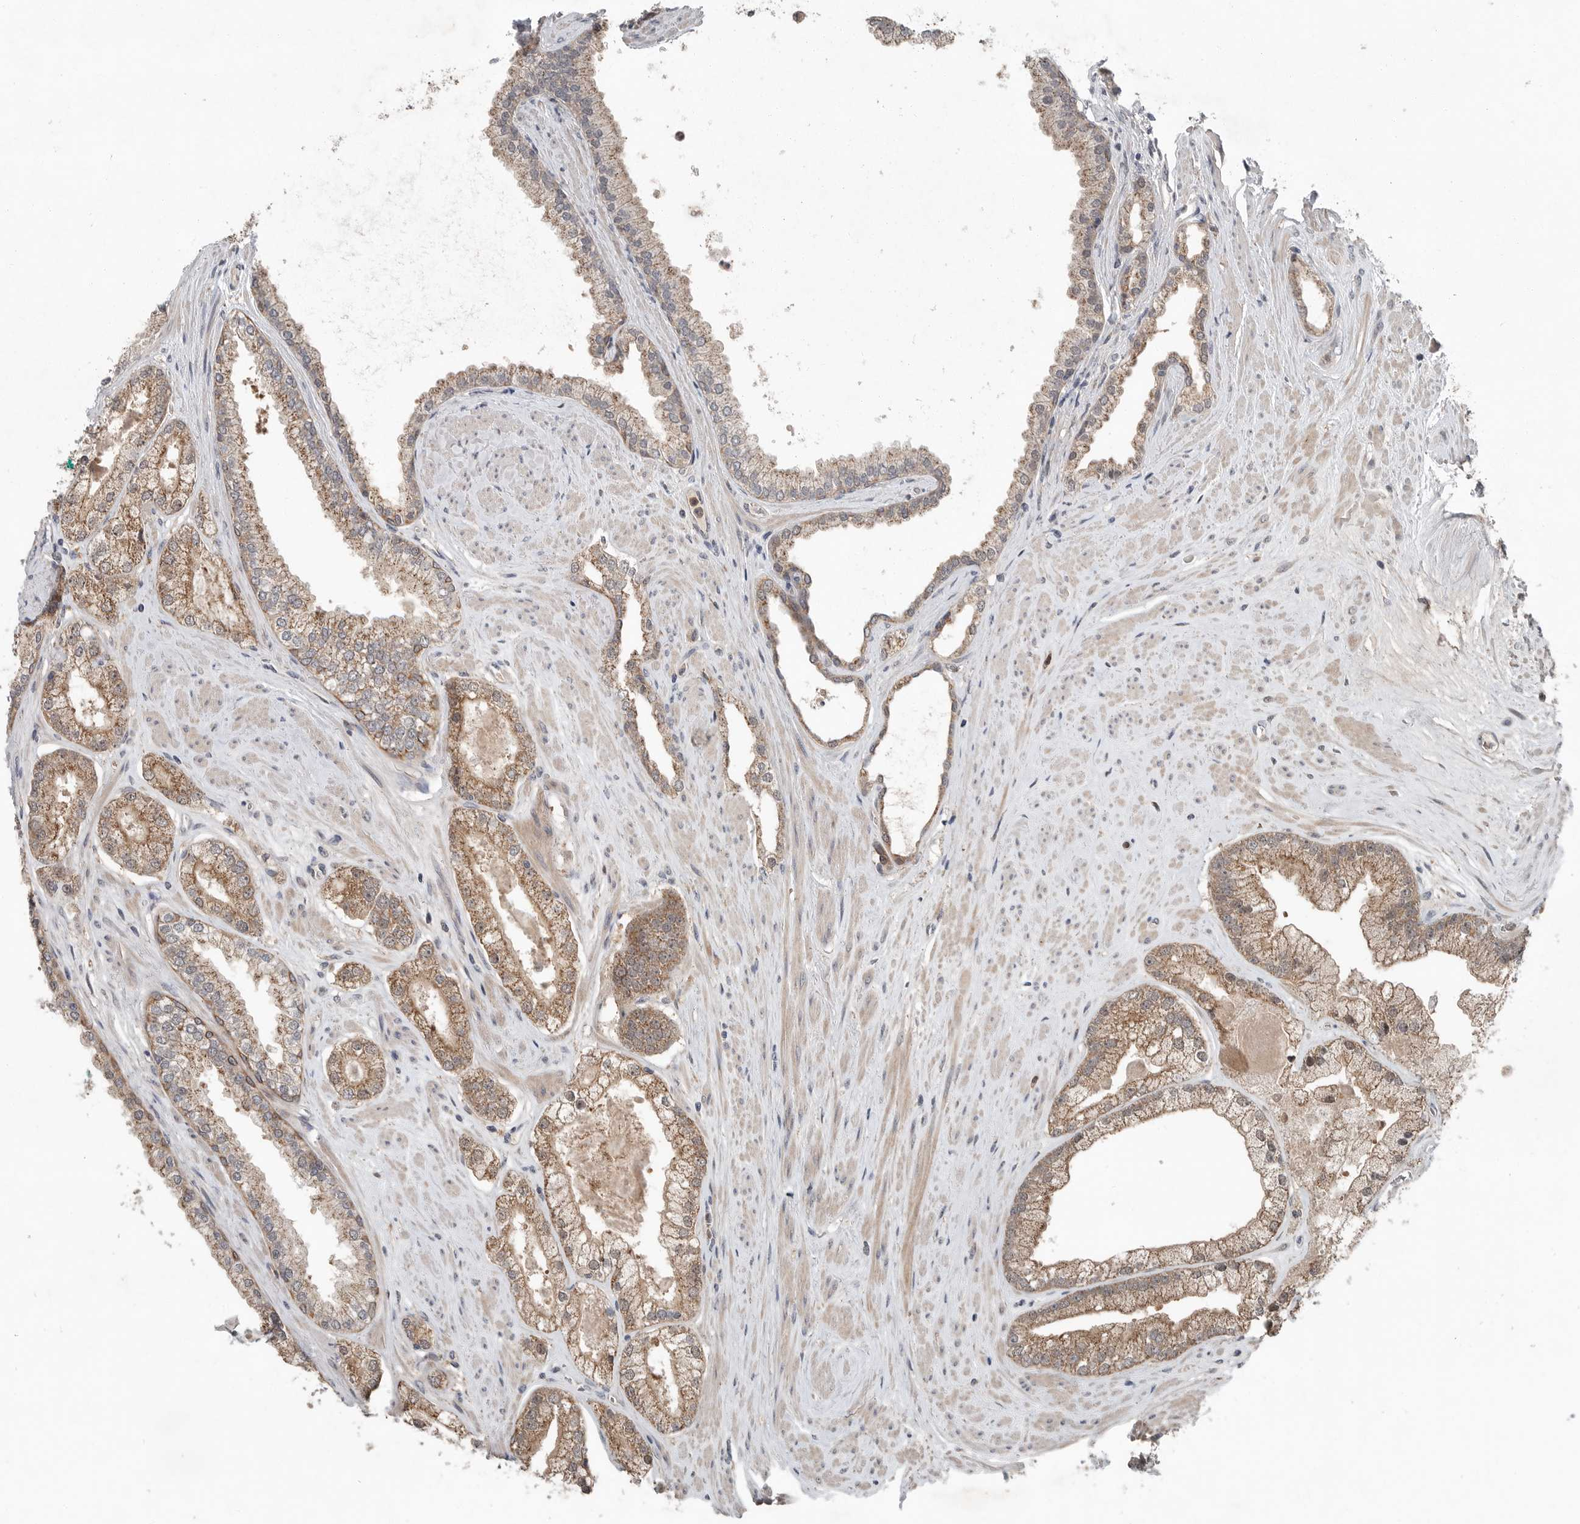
{"staining": {"intensity": "moderate", "quantity": ">75%", "location": "cytoplasmic/membranous"}, "tissue": "prostate cancer", "cell_type": "Tumor cells", "image_type": "cancer", "snomed": [{"axis": "morphology", "description": "Adenocarcinoma, High grade"}, {"axis": "topography", "description": "Prostate"}], "caption": "Immunohistochemical staining of human prostate high-grade adenocarcinoma demonstrates medium levels of moderate cytoplasmic/membranous protein positivity in about >75% of tumor cells.", "gene": "SCP2", "patient": {"sex": "male", "age": 58}}